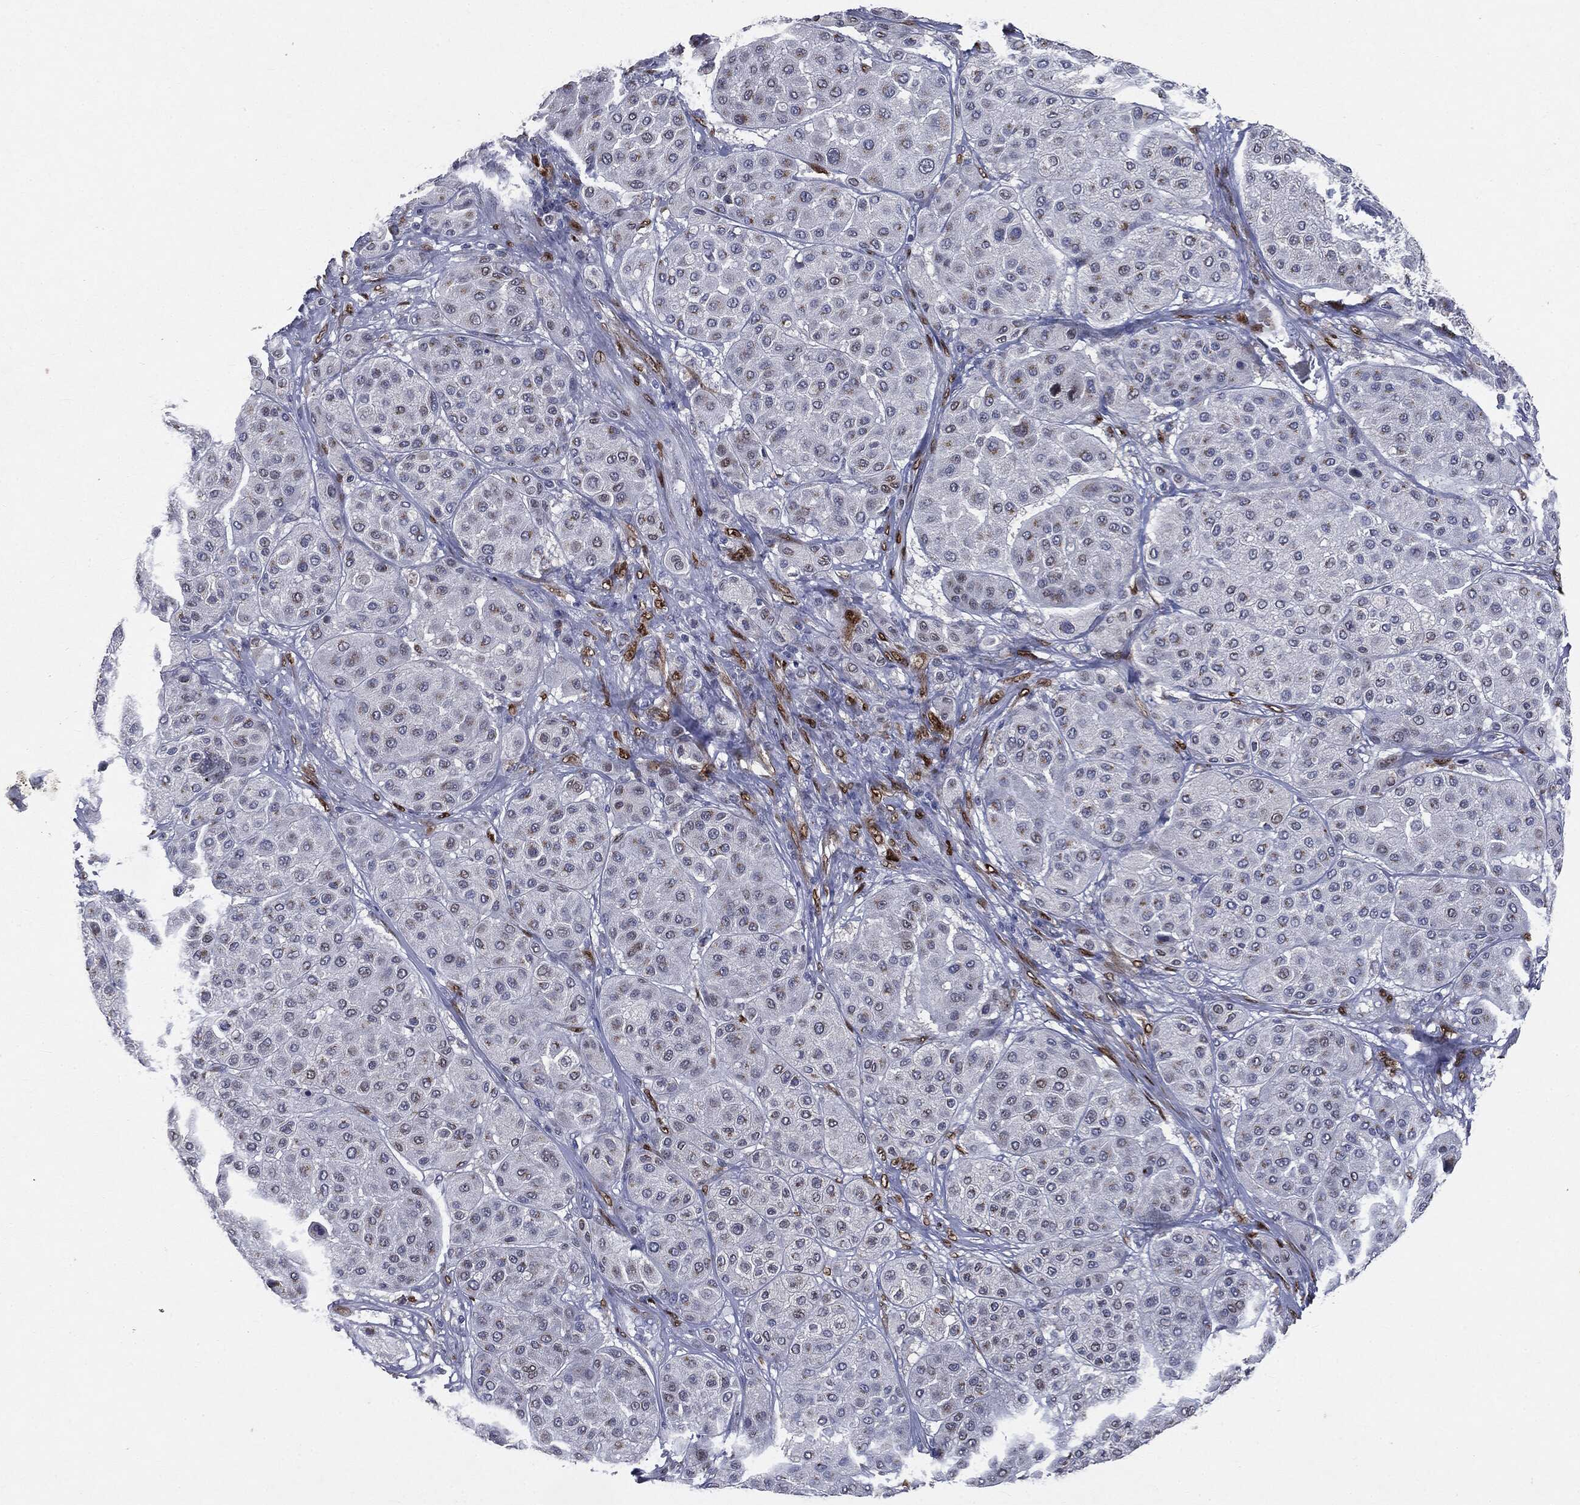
{"staining": {"intensity": "negative", "quantity": "none", "location": "none"}, "tissue": "melanoma", "cell_type": "Tumor cells", "image_type": "cancer", "snomed": [{"axis": "morphology", "description": "Malignant melanoma, Metastatic site"}, {"axis": "topography", "description": "Smooth muscle"}], "caption": "The histopathology image reveals no significant positivity in tumor cells of melanoma.", "gene": "CASD1", "patient": {"sex": "male", "age": 41}}